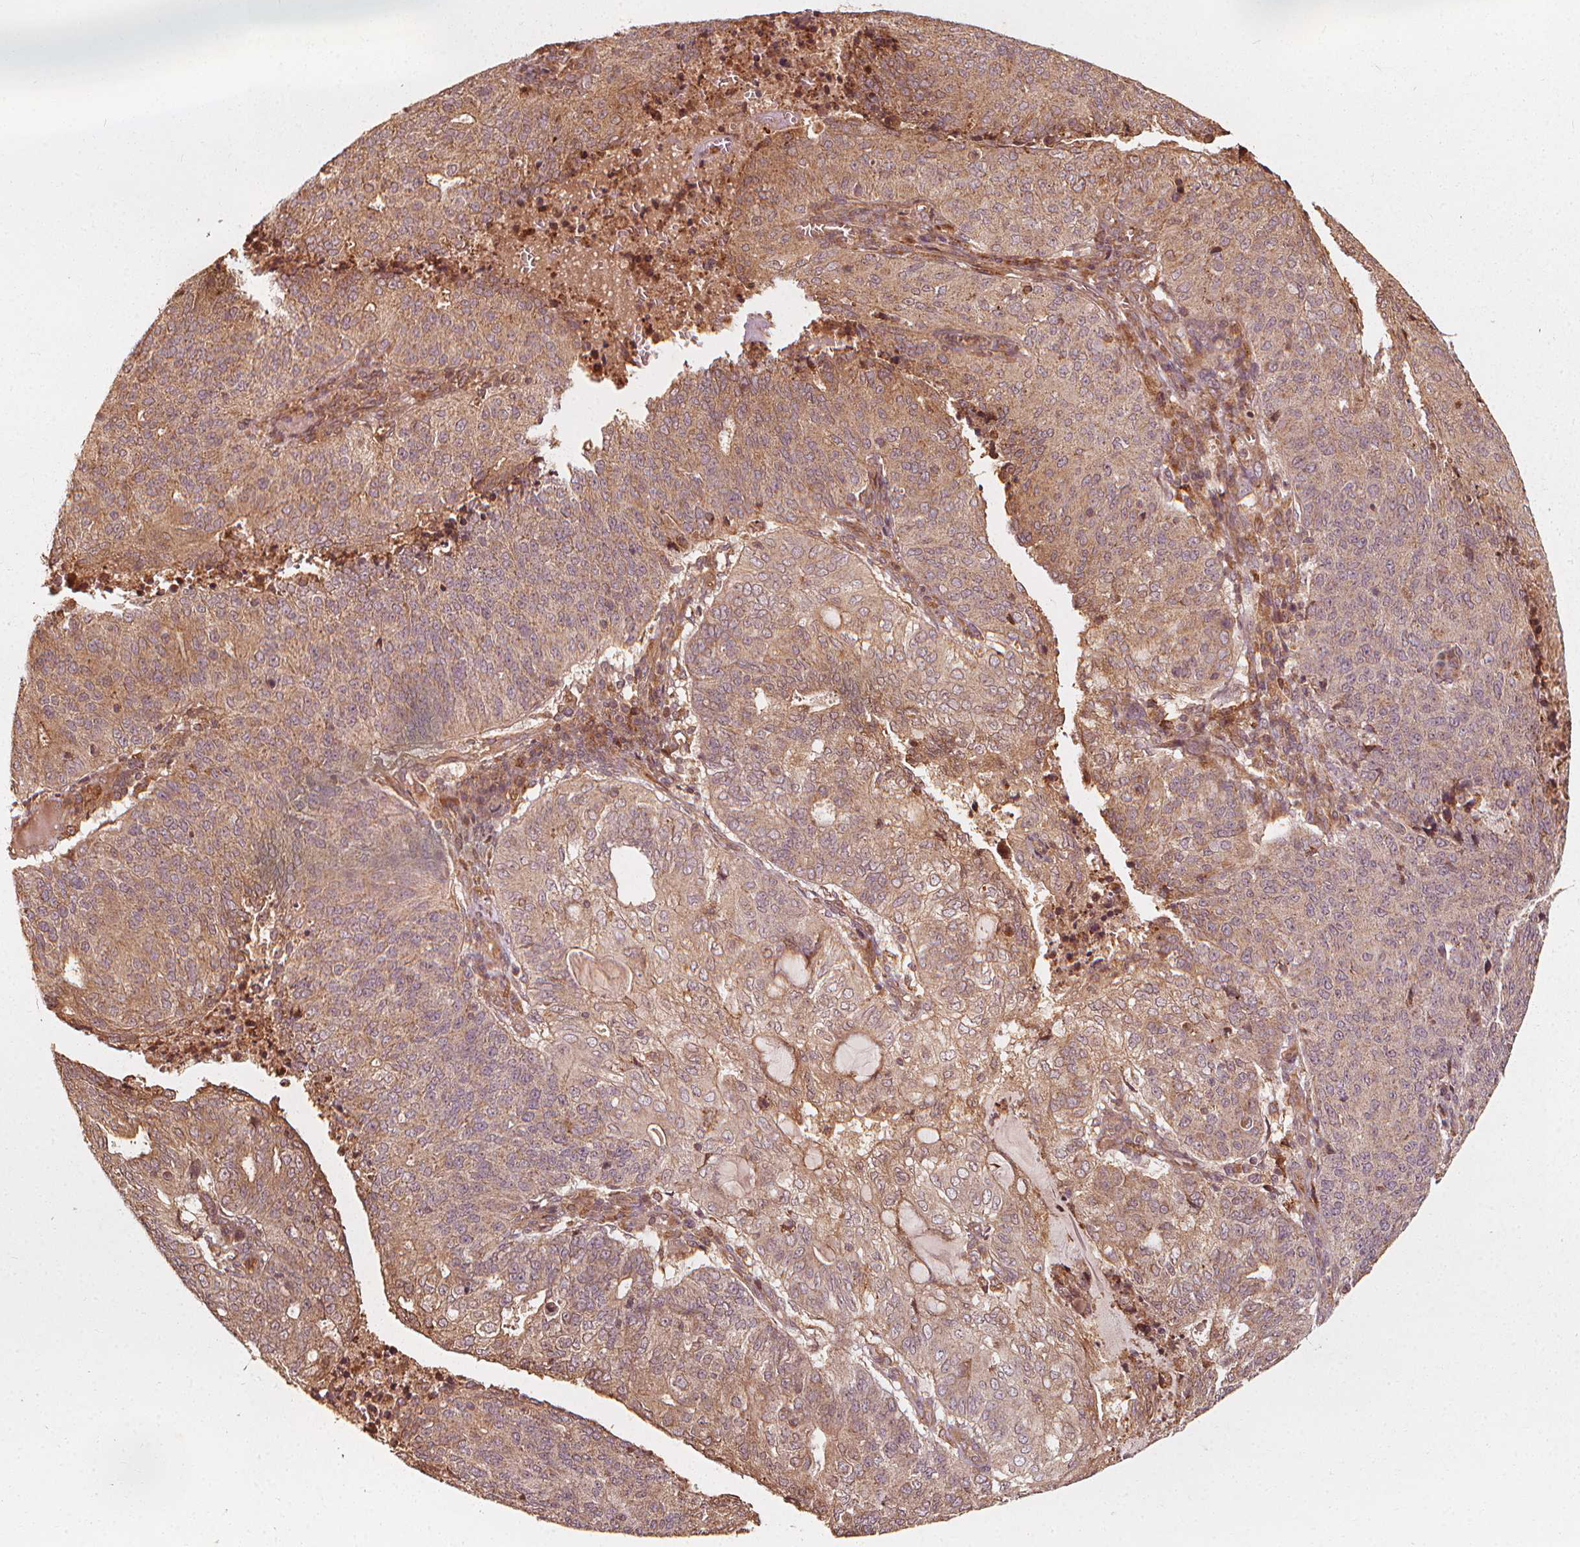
{"staining": {"intensity": "weak", "quantity": ">75%", "location": "cytoplasmic/membranous"}, "tissue": "endometrial cancer", "cell_type": "Tumor cells", "image_type": "cancer", "snomed": [{"axis": "morphology", "description": "Adenocarcinoma, NOS"}, {"axis": "topography", "description": "Endometrium"}], "caption": "Approximately >75% of tumor cells in adenocarcinoma (endometrial) demonstrate weak cytoplasmic/membranous protein expression as visualized by brown immunohistochemical staining.", "gene": "NPC1", "patient": {"sex": "female", "age": 82}}